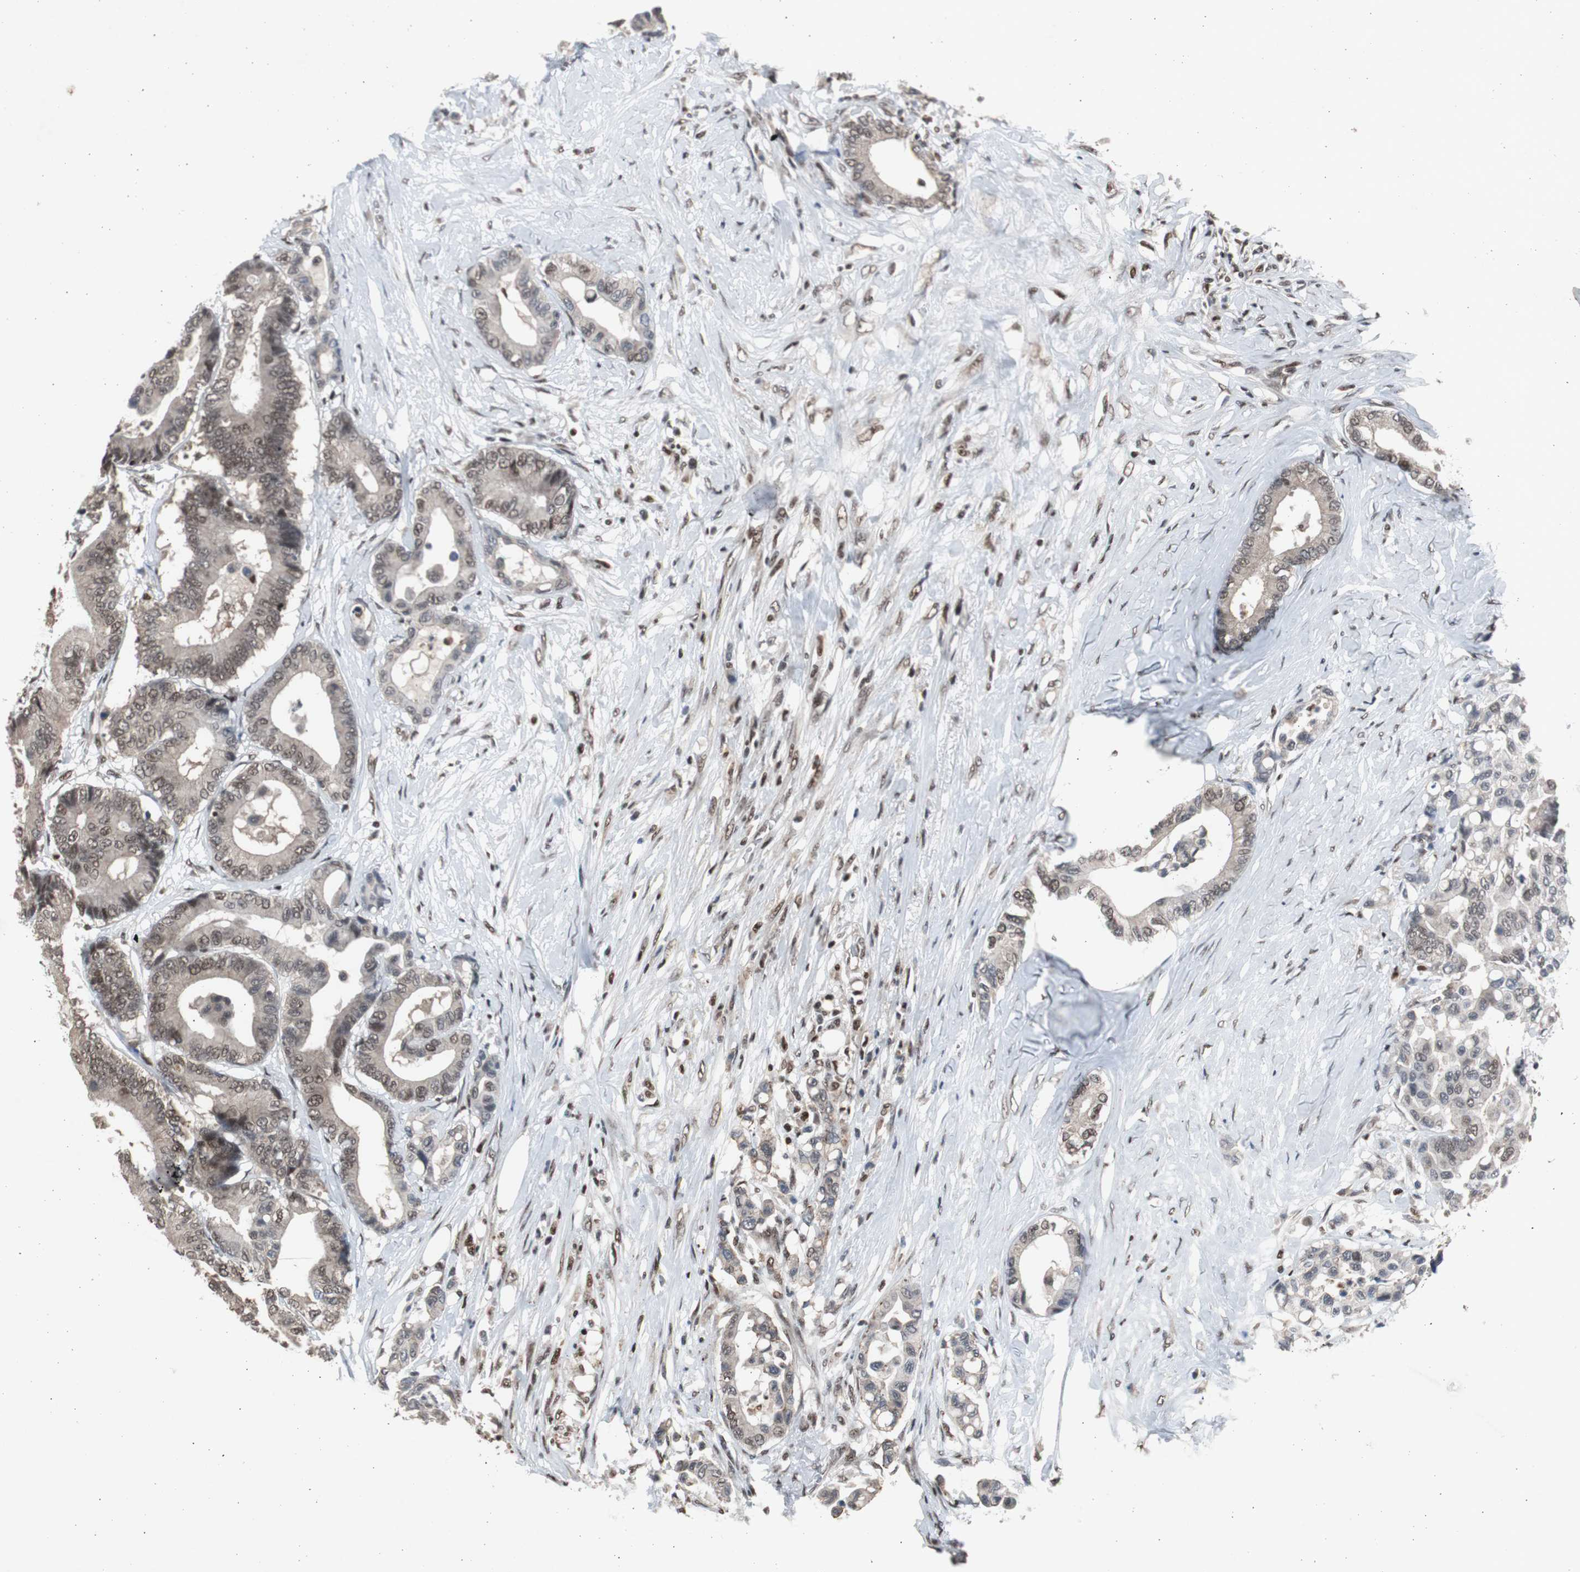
{"staining": {"intensity": "weak", "quantity": ">75%", "location": "nuclear"}, "tissue": "colorectal cancer", "cell_type": "Tumor cells", "image_type": "cancer", "snomed": [{"axis": "morphology", "description": "Normal tissue, NOS"}, {"axis": "morphology", "description": "Adenocarcinoma, NOS"}, {"axis": "topography", "description": "Colon"}], "caption": "Weak nuclear protein positivity is identified in approximately >75% of tumor cells in colorectal cancer (adenocarcinoma). Nuclei are stained in blue.", "gene": "RPA1", "patient": {"sex": "male", "age": 82}}